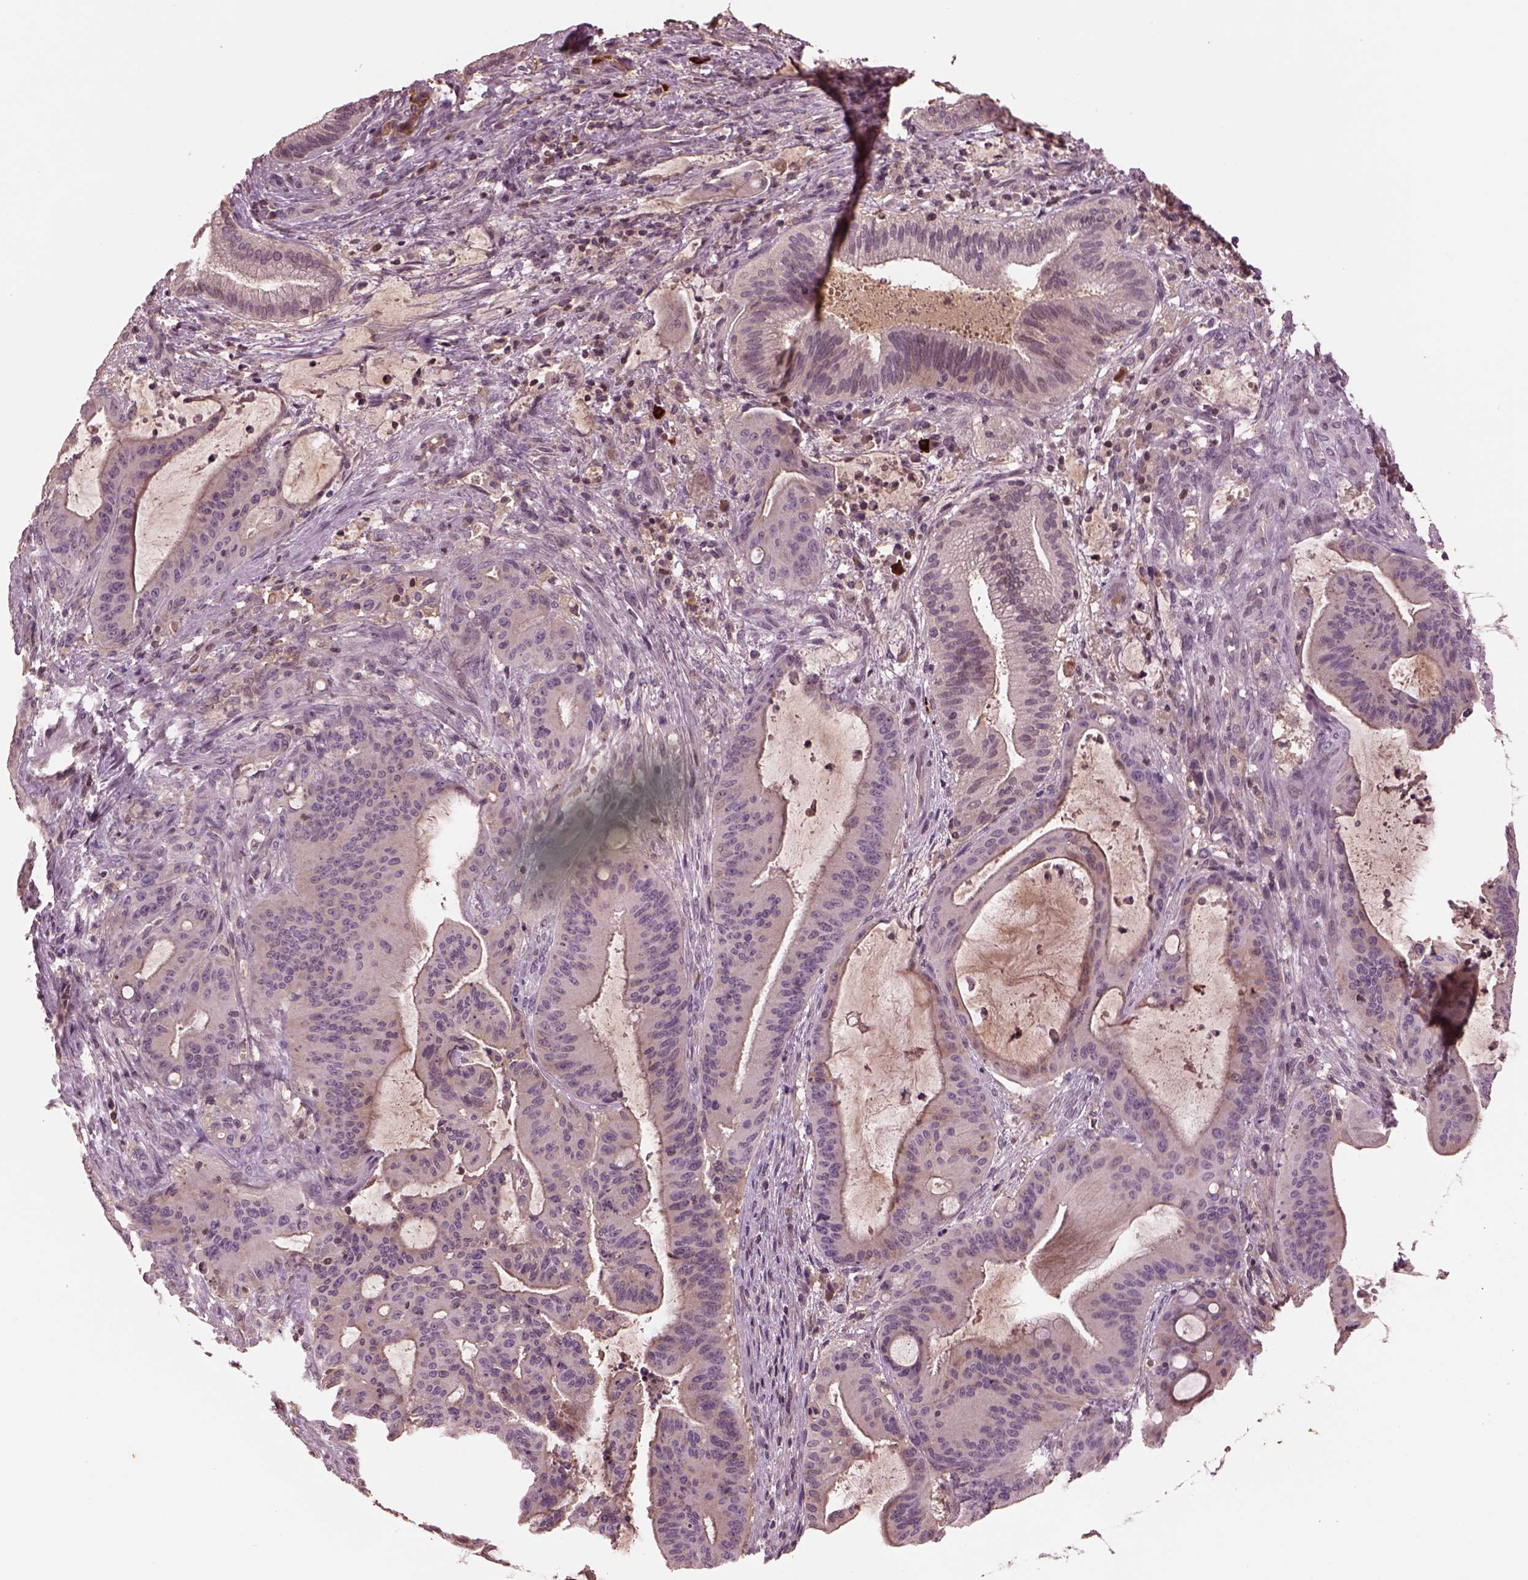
{"staining": {"intensity": "negative", "quantity": "none", "location": "none"}, "tissue": "liver cancer", "cell_type": "Tumor cells", "image_type": "cancer", "snomed": [{"axis": "morphology", "description": "Cholangiocarcinoma"}, {"axis": "topography", "description": "Liver"}], "caption": "This is an immunohistochemistry image of human liver cancer (cholangiocarcinoma). There is no positivity in tumor cells.", "gene": "PTX4", "patient": {"sex": "female", "age": 73}}